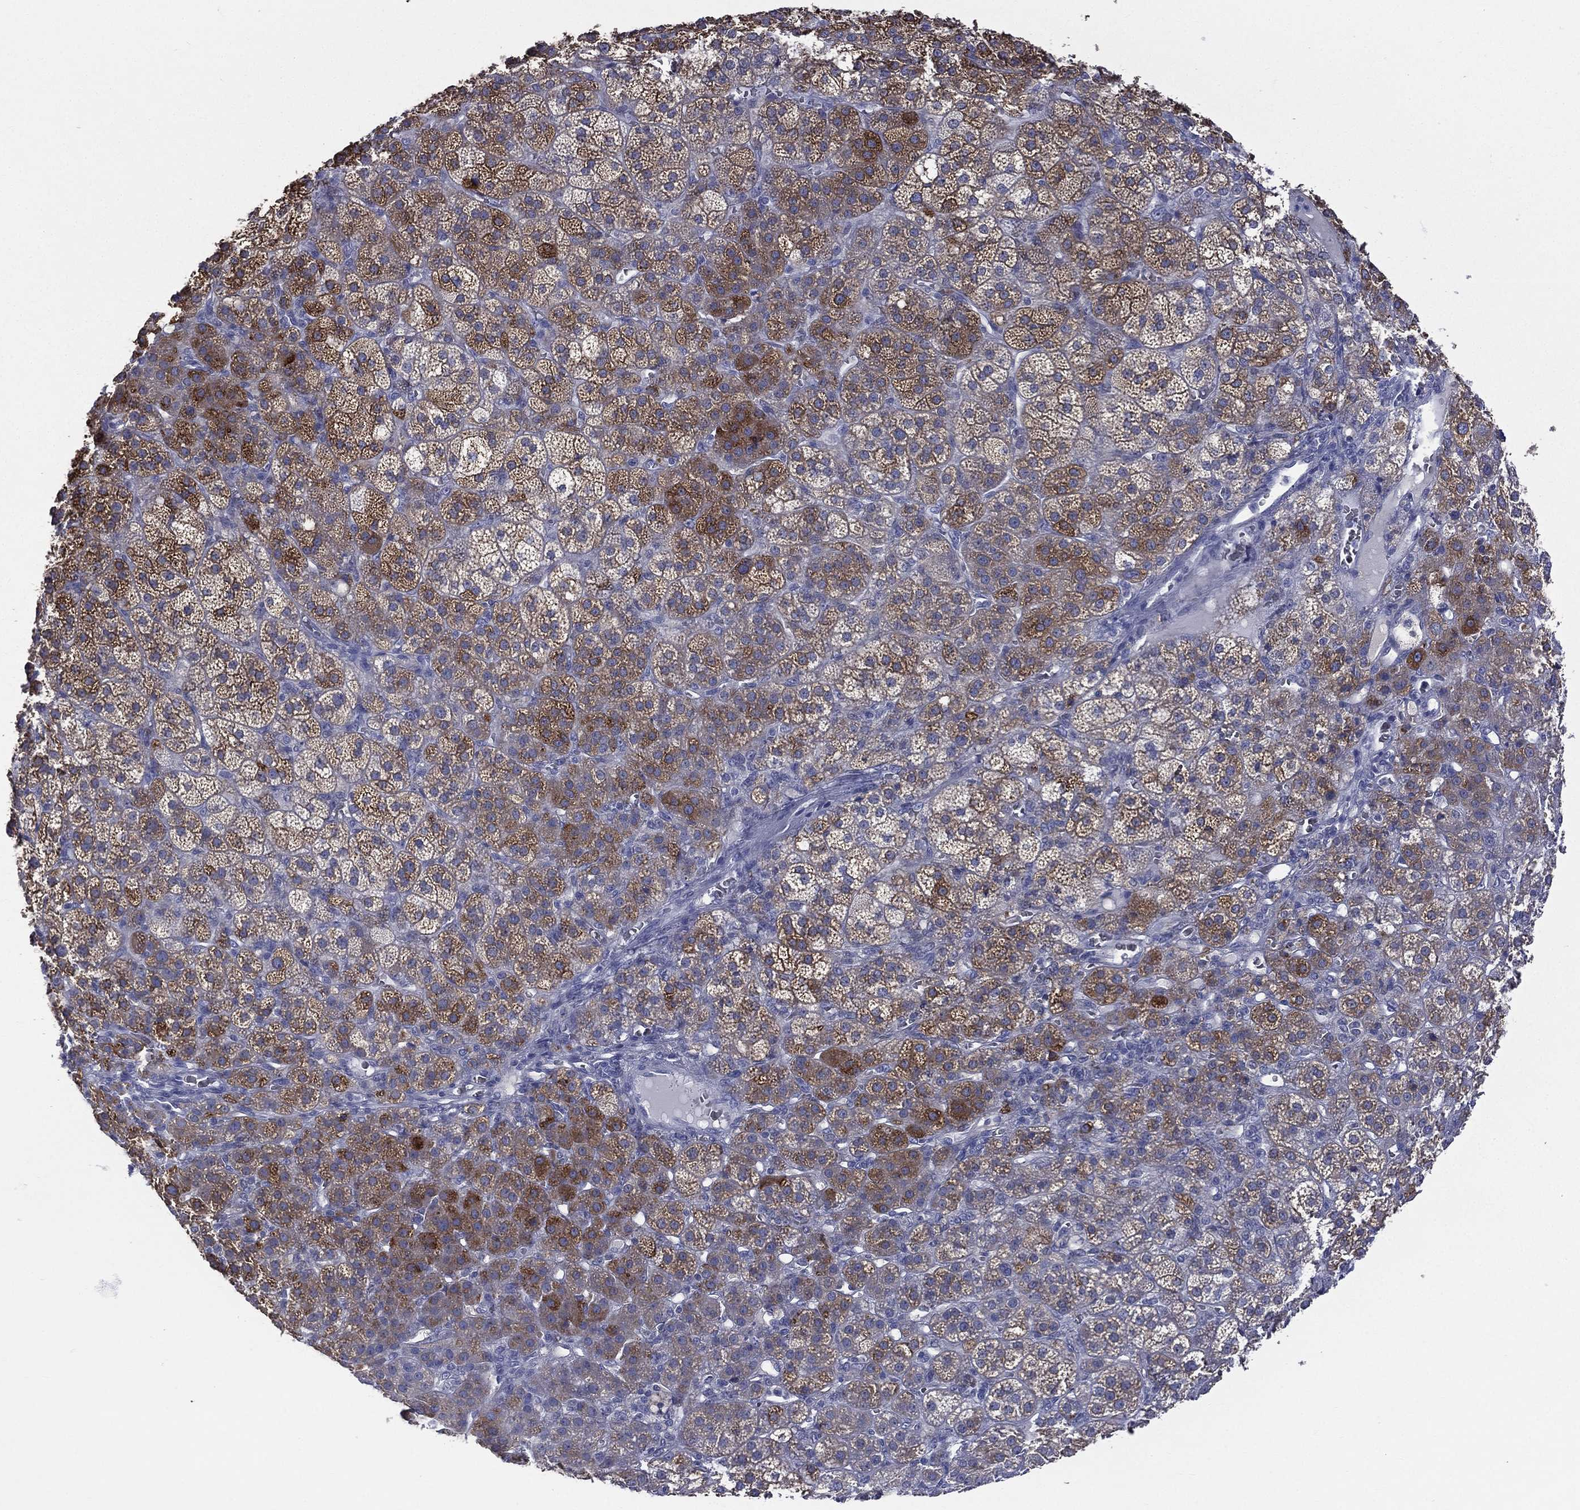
{"staining": {"intensity": "strong", "quantity": "<25%", "location": "cytoplasmic/membranous"}, "tissue": "adrenal gland", "cell_type": "Glandular cells", "image_type": "normal", "snomed": [{"axis": "morphology", "description": "Normal tissue, NOS"}, {"axis": "topography", "description": "Adrenal gland"}], "caption": "The histopathology image displays a brown stain indicating the presence of a protein in the cytoplasmic/membranous of glandular cells in adrenal gland.", "gene": "CES2", "patient": {"sex": "female", "age": 60}}